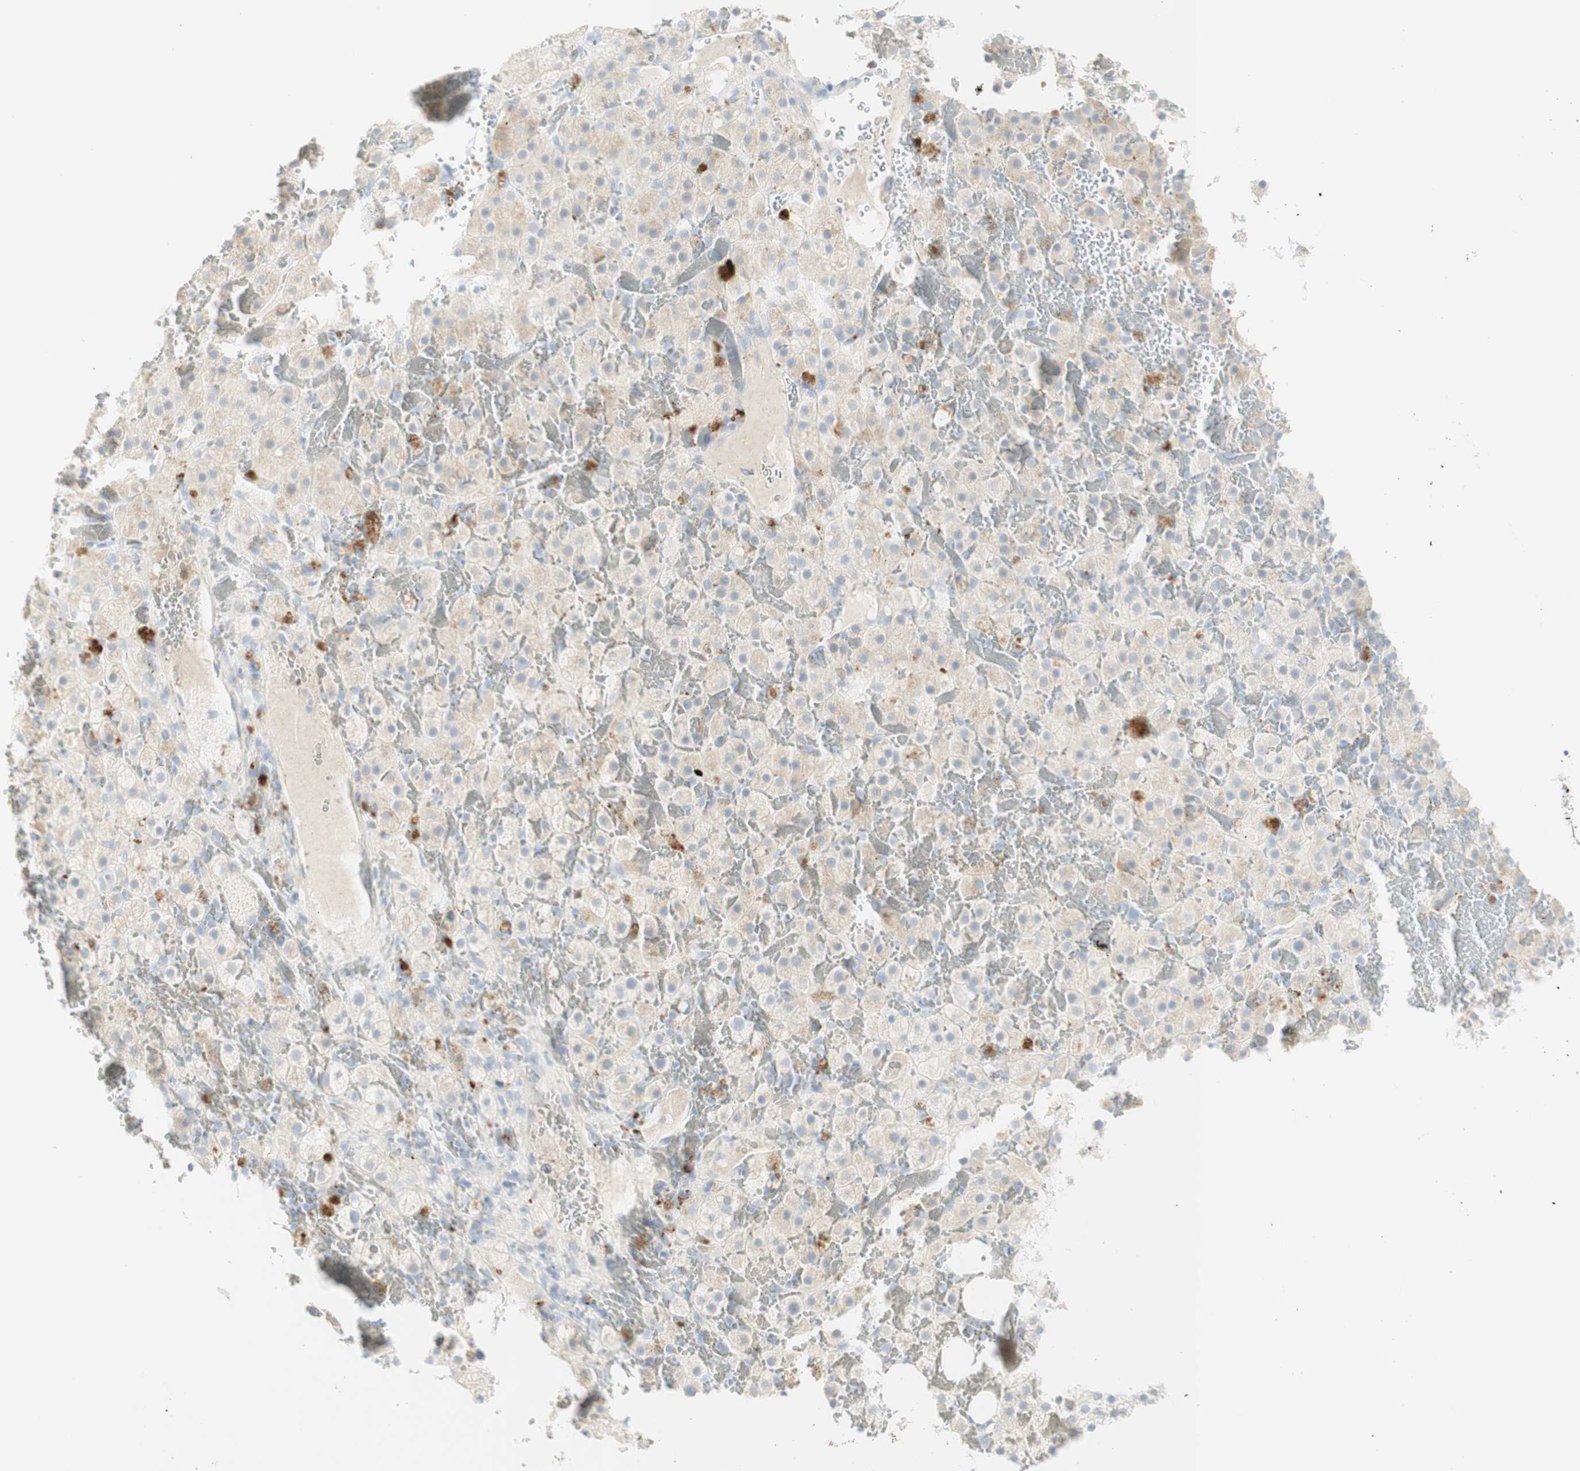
{"staining": {"intensity": "negative", "quantity": "none", "location": "none"}, "tissue": "adrenal gland", "cell_type": "Glandular cells", "image_type": "normal", "snomed": [{"axis": "morphology", "description": "Normal tissue, NOS"}, {"axis": "topography", "description": "Adrenal gland"}], "caption": "This histopathology image is of normal adrenal gland stained with immunohistochemistry to label a protein in brown with the nuclei are counter-stained blue. There is no expression in glandular cells. (Brightfield microscopy of DAB (3,3'-diaminobenzidine) immunohistochemistry (IHC) at high magnification).", "gene": "MDK", "patient": {"sex": "female", "age": 59}}